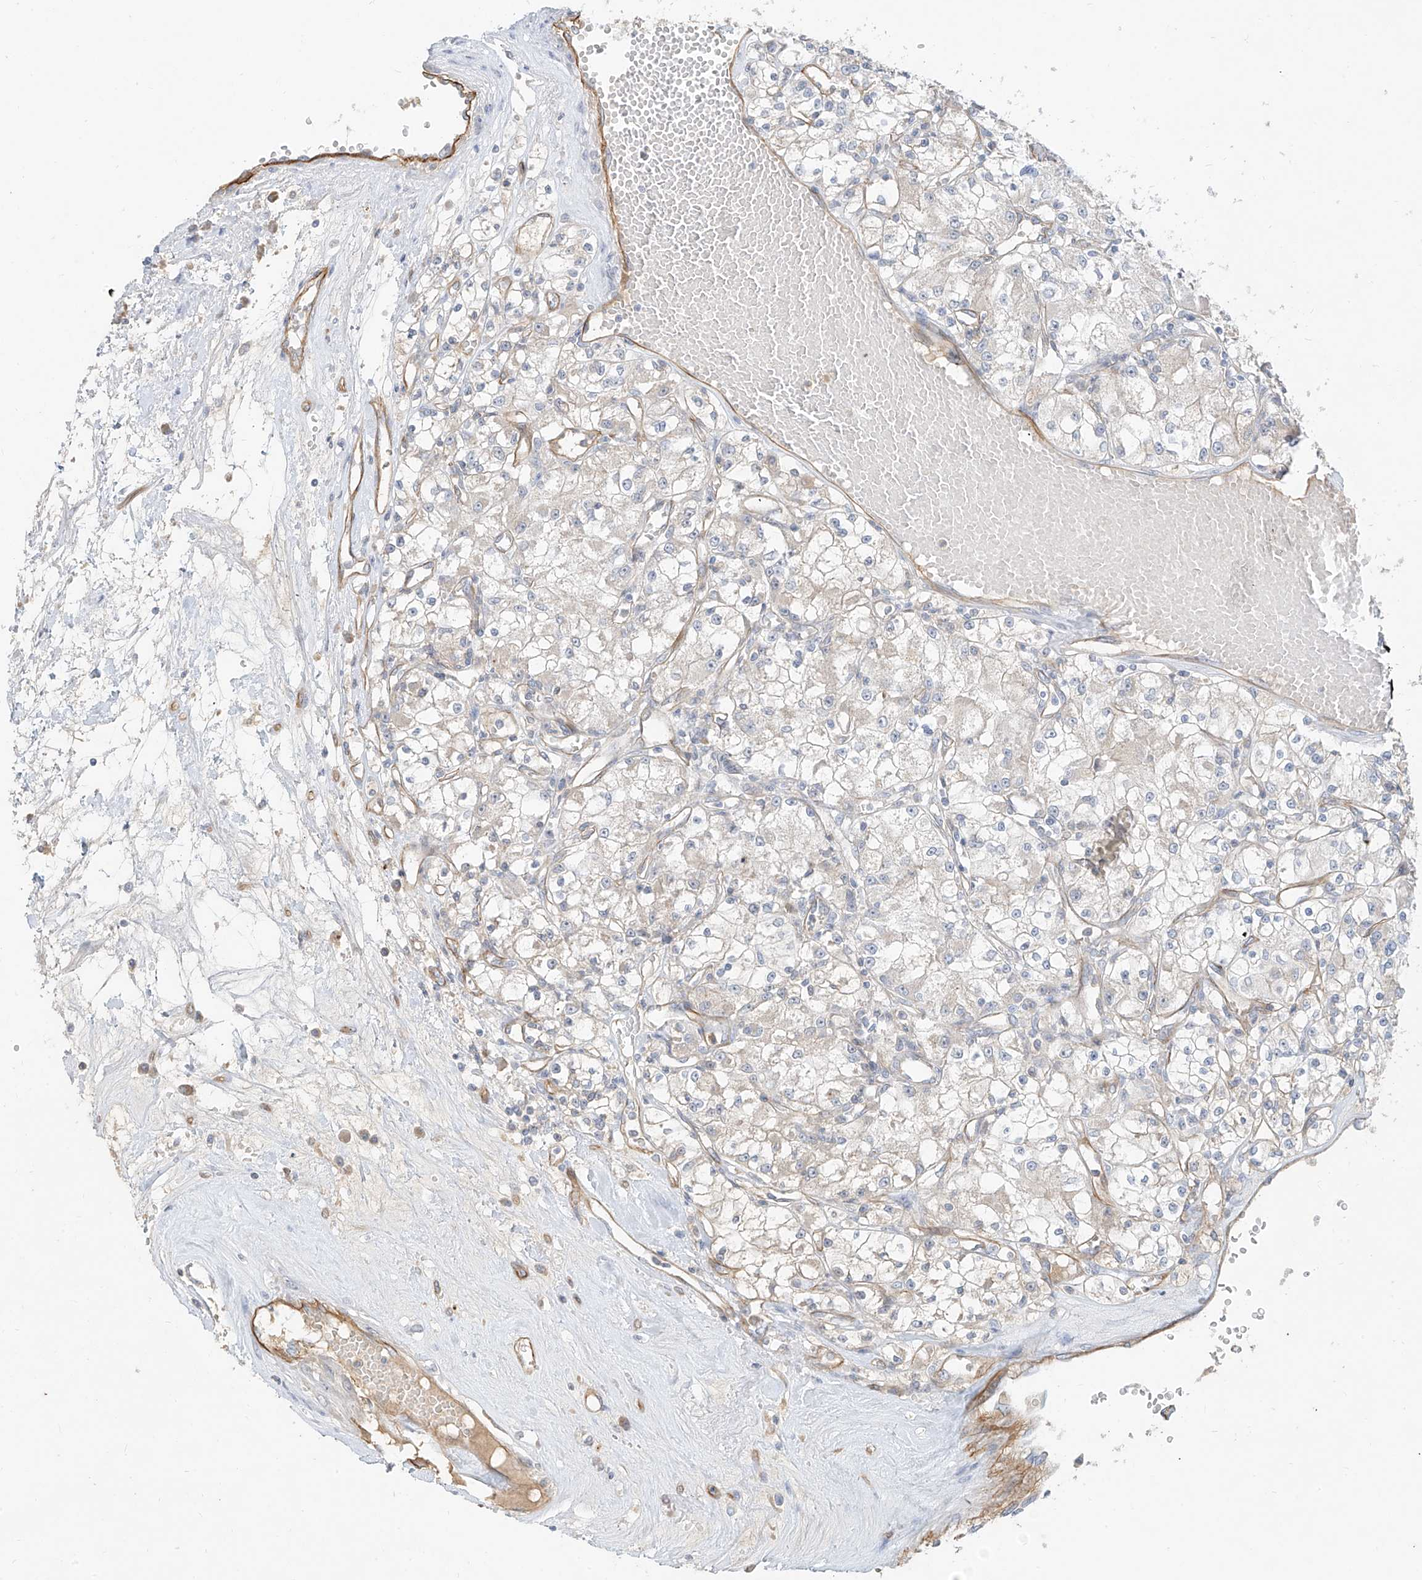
{"staining": {"intensity": "negative", "quantity": "none", "location": "none"}, "tissue": "renal cancer", "cell_type": "Tumor cells", "image_type": "cancer", "snomed": [{"axis": "morphology", "description": "Adenocarcinoma, NOS"}, {"axis": "topography", "description": "Kidney"}], "caption": "This image is of renal cancer (adenocarcinoma) stained with immunohistochemistry to label a protein in brown with the nuclei are counter-stained blue. There is no expression in tumor cells.", "gene": "C2orf42", "patient": {"sex": "female", "age": 59}}